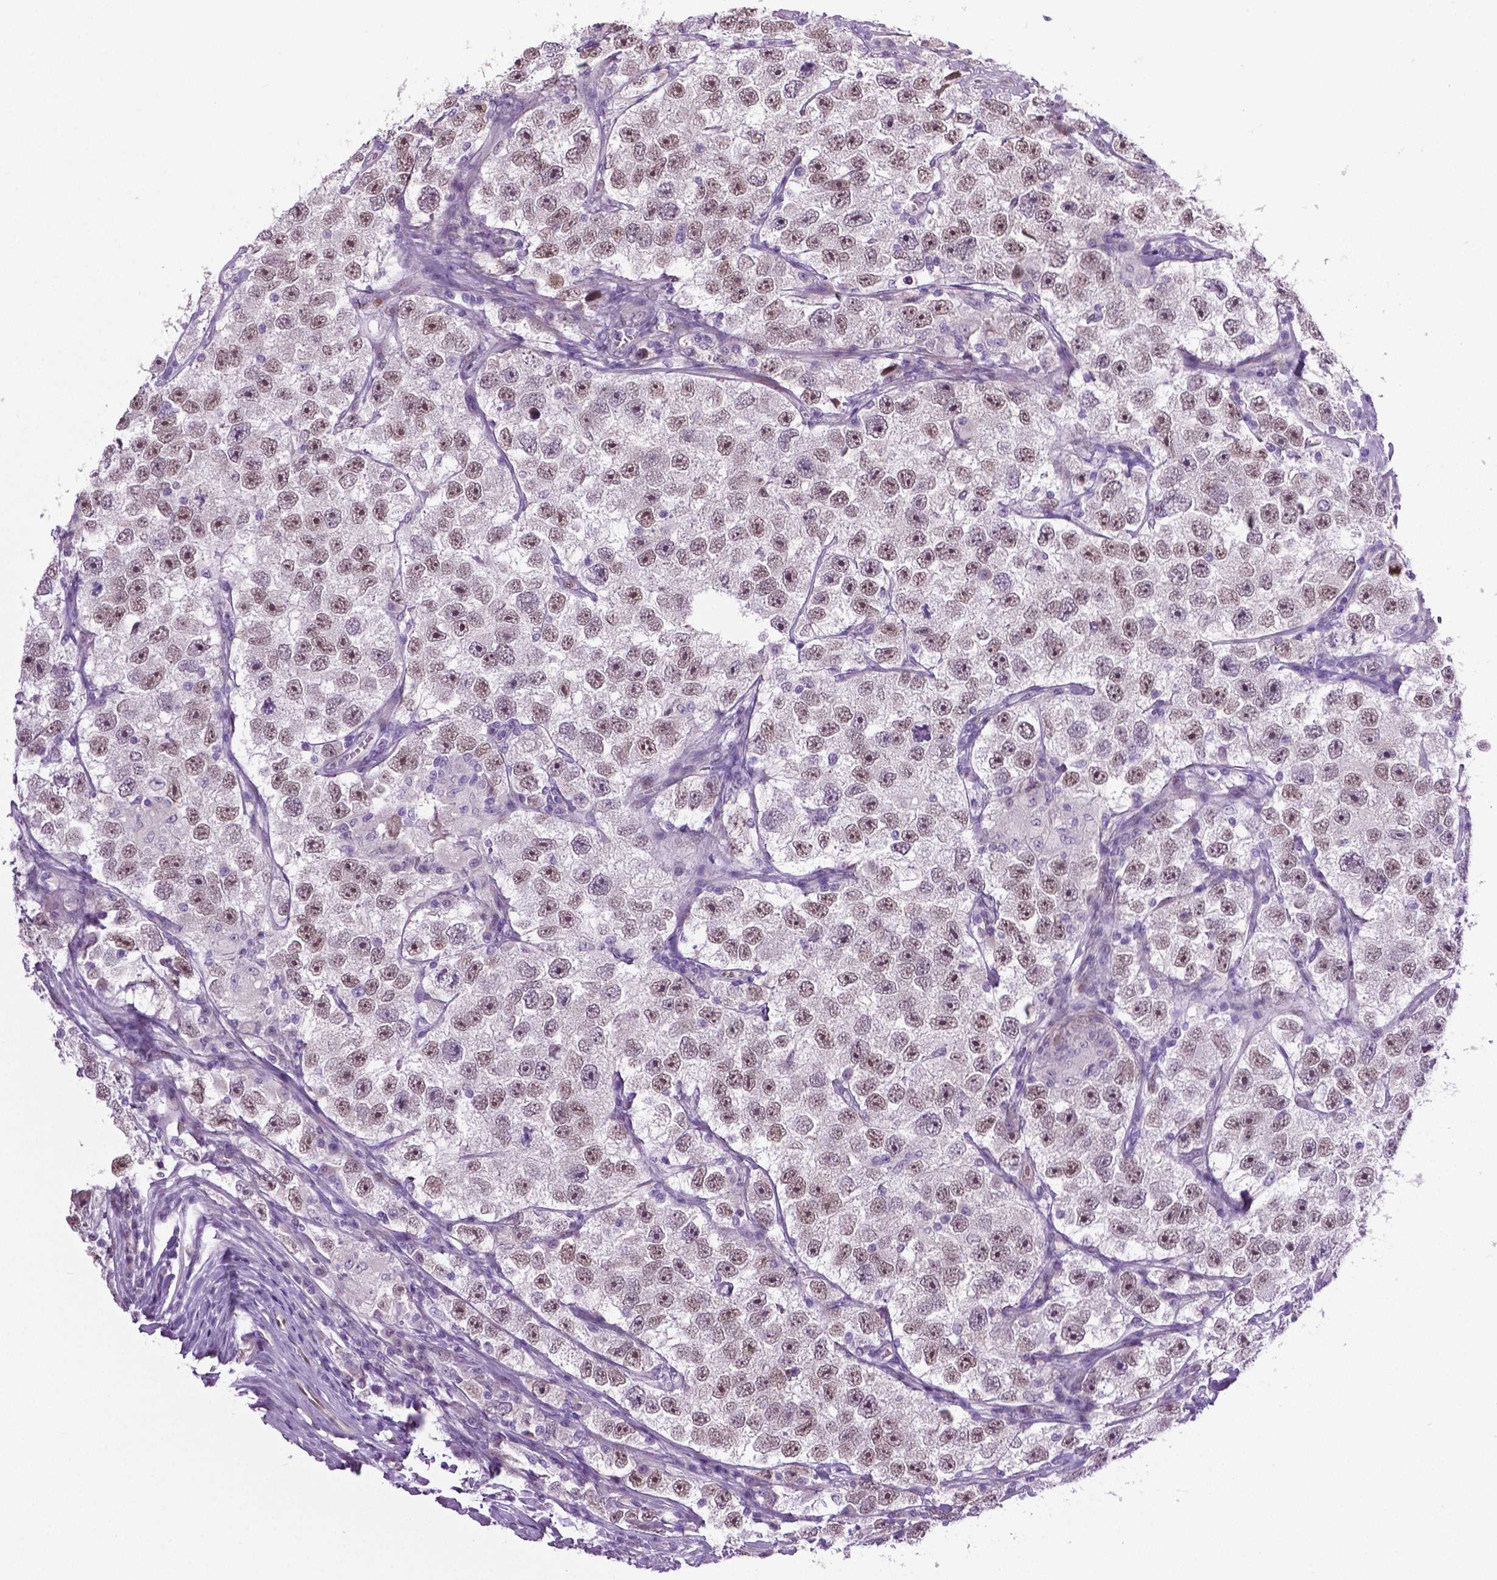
{"staining": {"intensity": "moderate", "quantity": ">75%", "location": "nuclear"}, "tissue": "testis cancer", "cell_type": "Tumor cells", "image_type": "cancer", "snomed": [{"axis": "morphology", "description": "Seminoma, NOS"}, {"axis": "topography", "description": "Testis"}], "caption": "Protein analysis of seminoma (testis) tissue exhibits moderate nuclear staining in about >75% of tumor cells.", "gene": "PTGER3", "patient": {"sex": "male", "age": 26}}